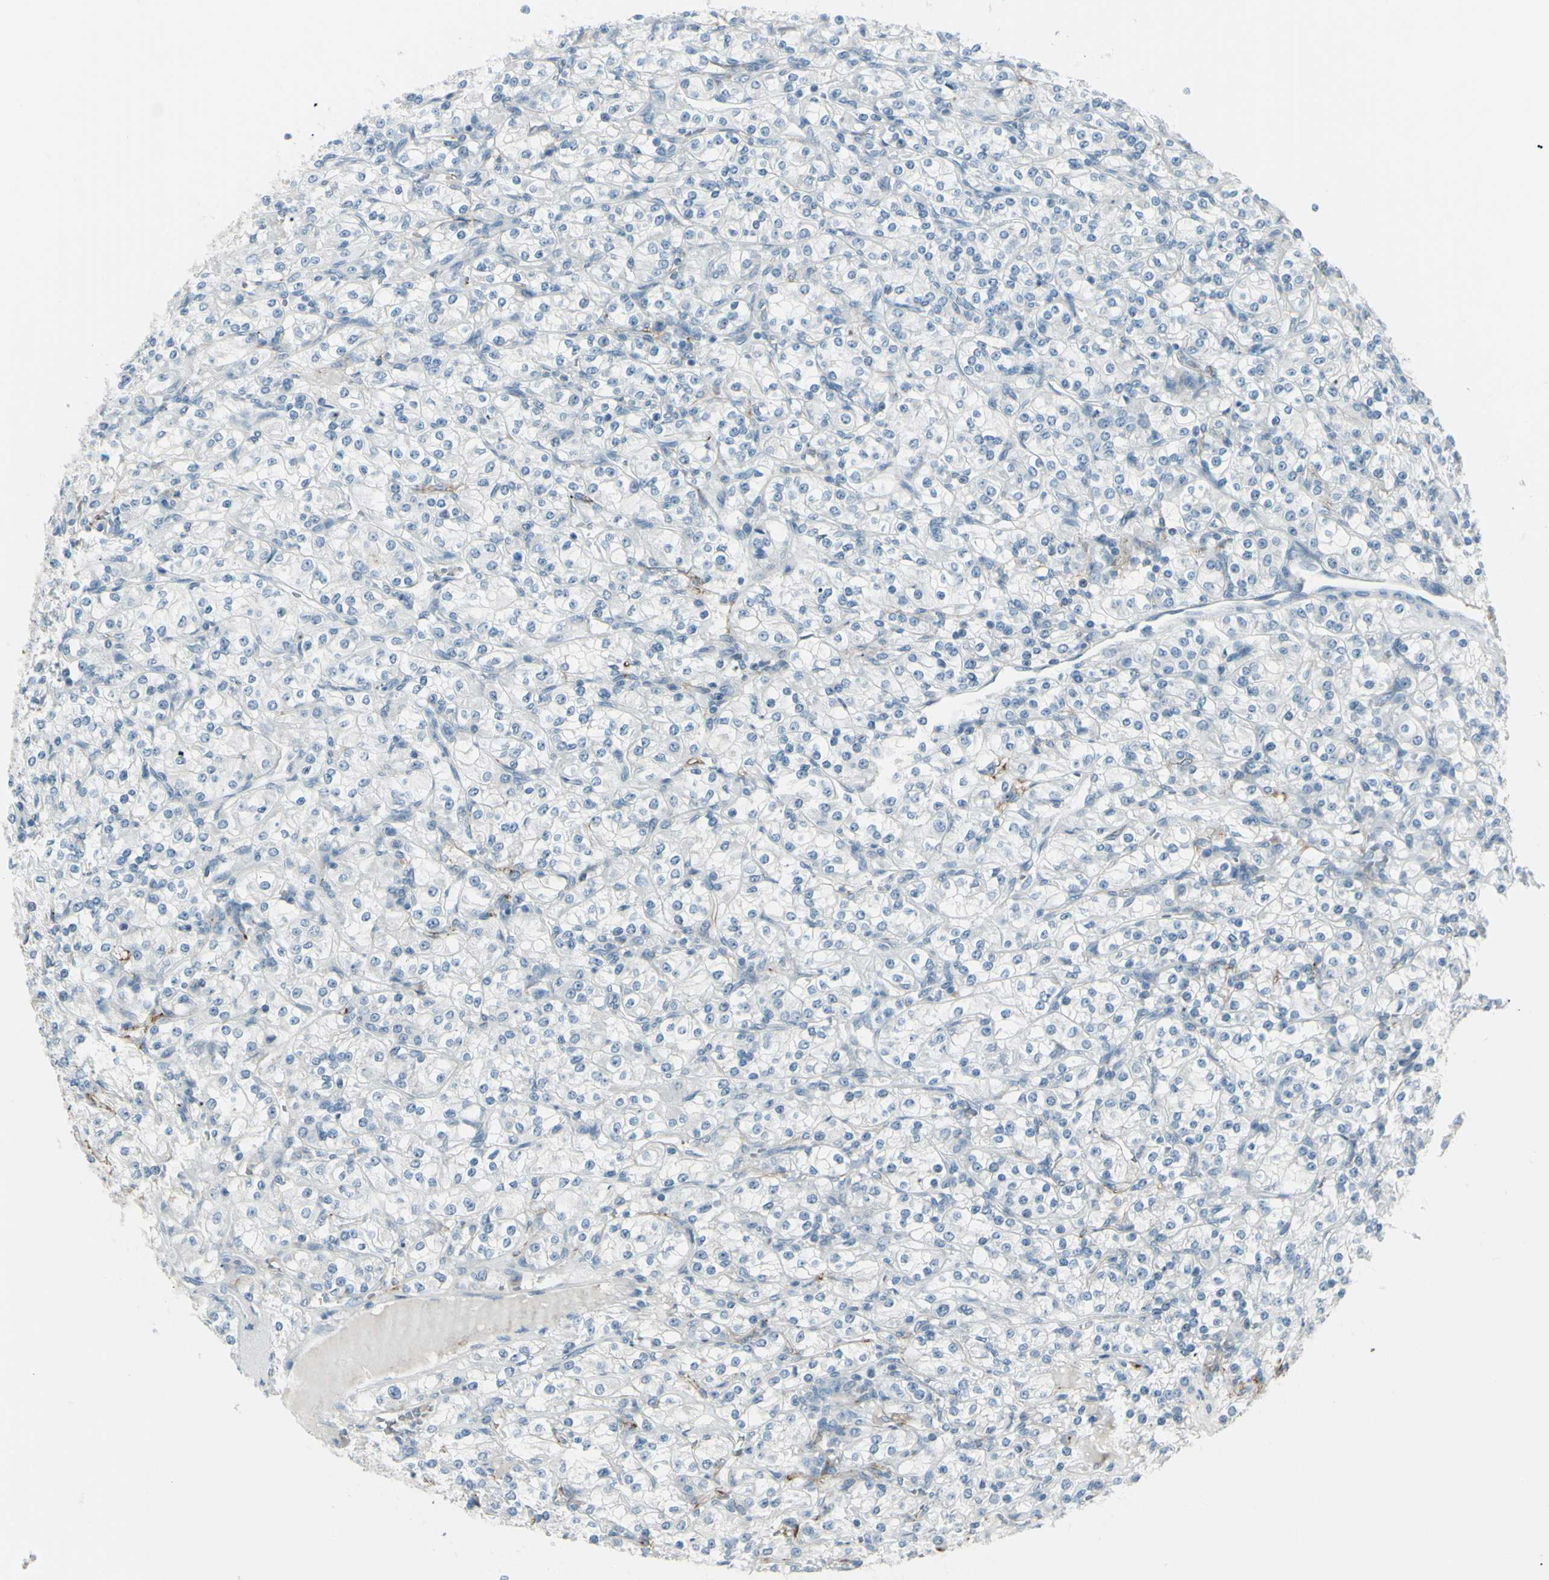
{"staining": {"intensity": "negative", "quantity": "none", "location": "none"}, "tissue": "renal cancer", "cell_type": "Tumor cells", "image_type": "cancer", "snomed": [{"axis": "morphology", "description": "Adenocarcinoma, NOS"}, {"axis": "topography", "description": "Kidney"}], "caption": "Tumor cells are negative for brown protein staining in renal cancer.", "gene": "GPR34", "patient": {"sex": "male", "age": 77}}